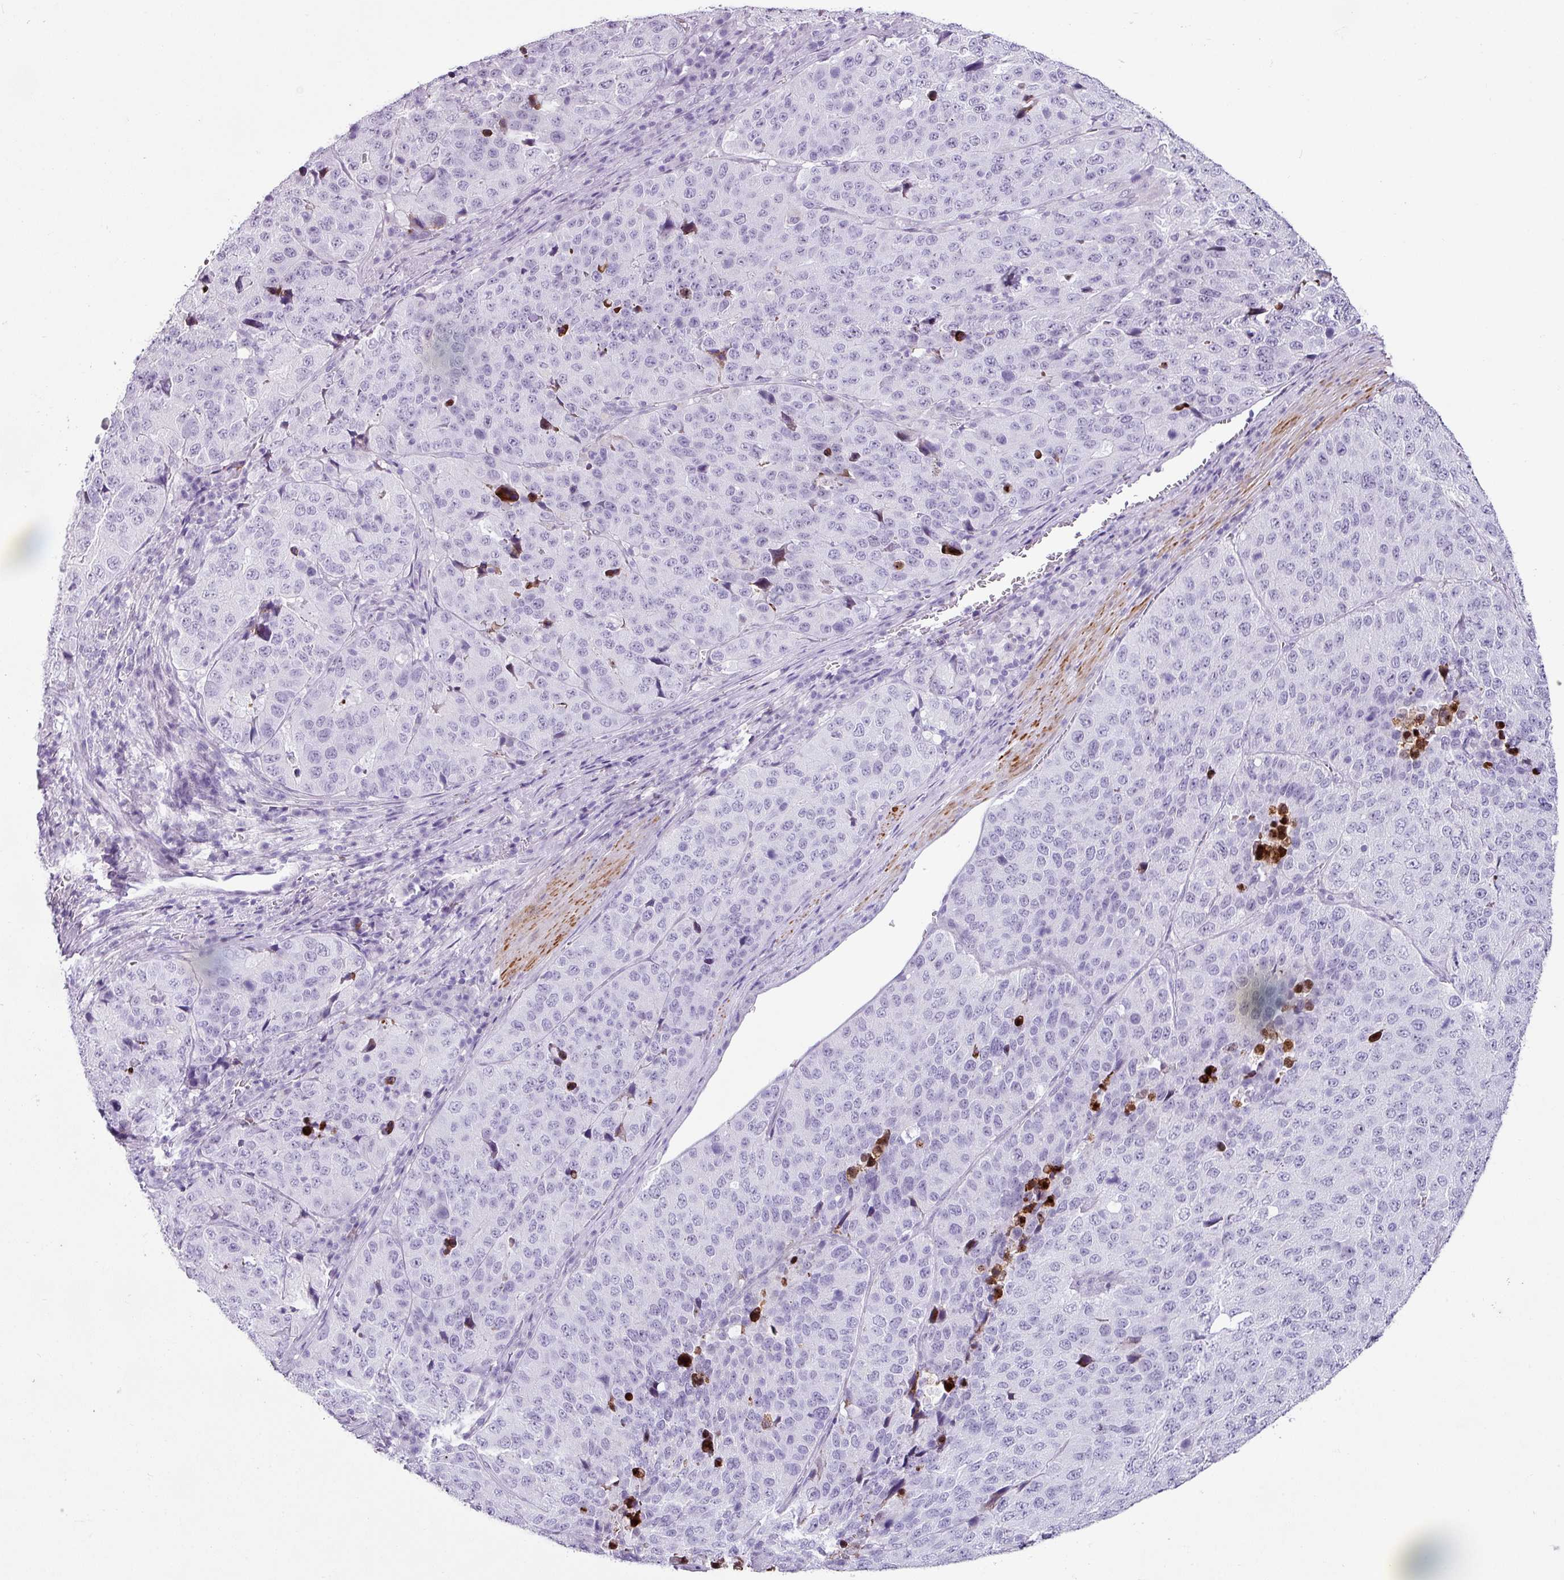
{"staining": {"intensity": "negative", "quantity": "none", "location": "none"}, "tissue": "stomach cancer", "cell_type": "Tumor cells", "image_type": "cancer", "snomed": [{"axis": "morphology", "description": "Adenocarcinoma, NOS"}, {"axis": "topography", "description": "Stomach"}], "caption": "A high-resolution histopathology image shows immunohistochemistry (IHC) staining of adenocarcinoma (stomach), which demonstrates no significant expression in tumor cells.", "gene": "TRA2A", "patient": {"sex": "male", "age": 71}}